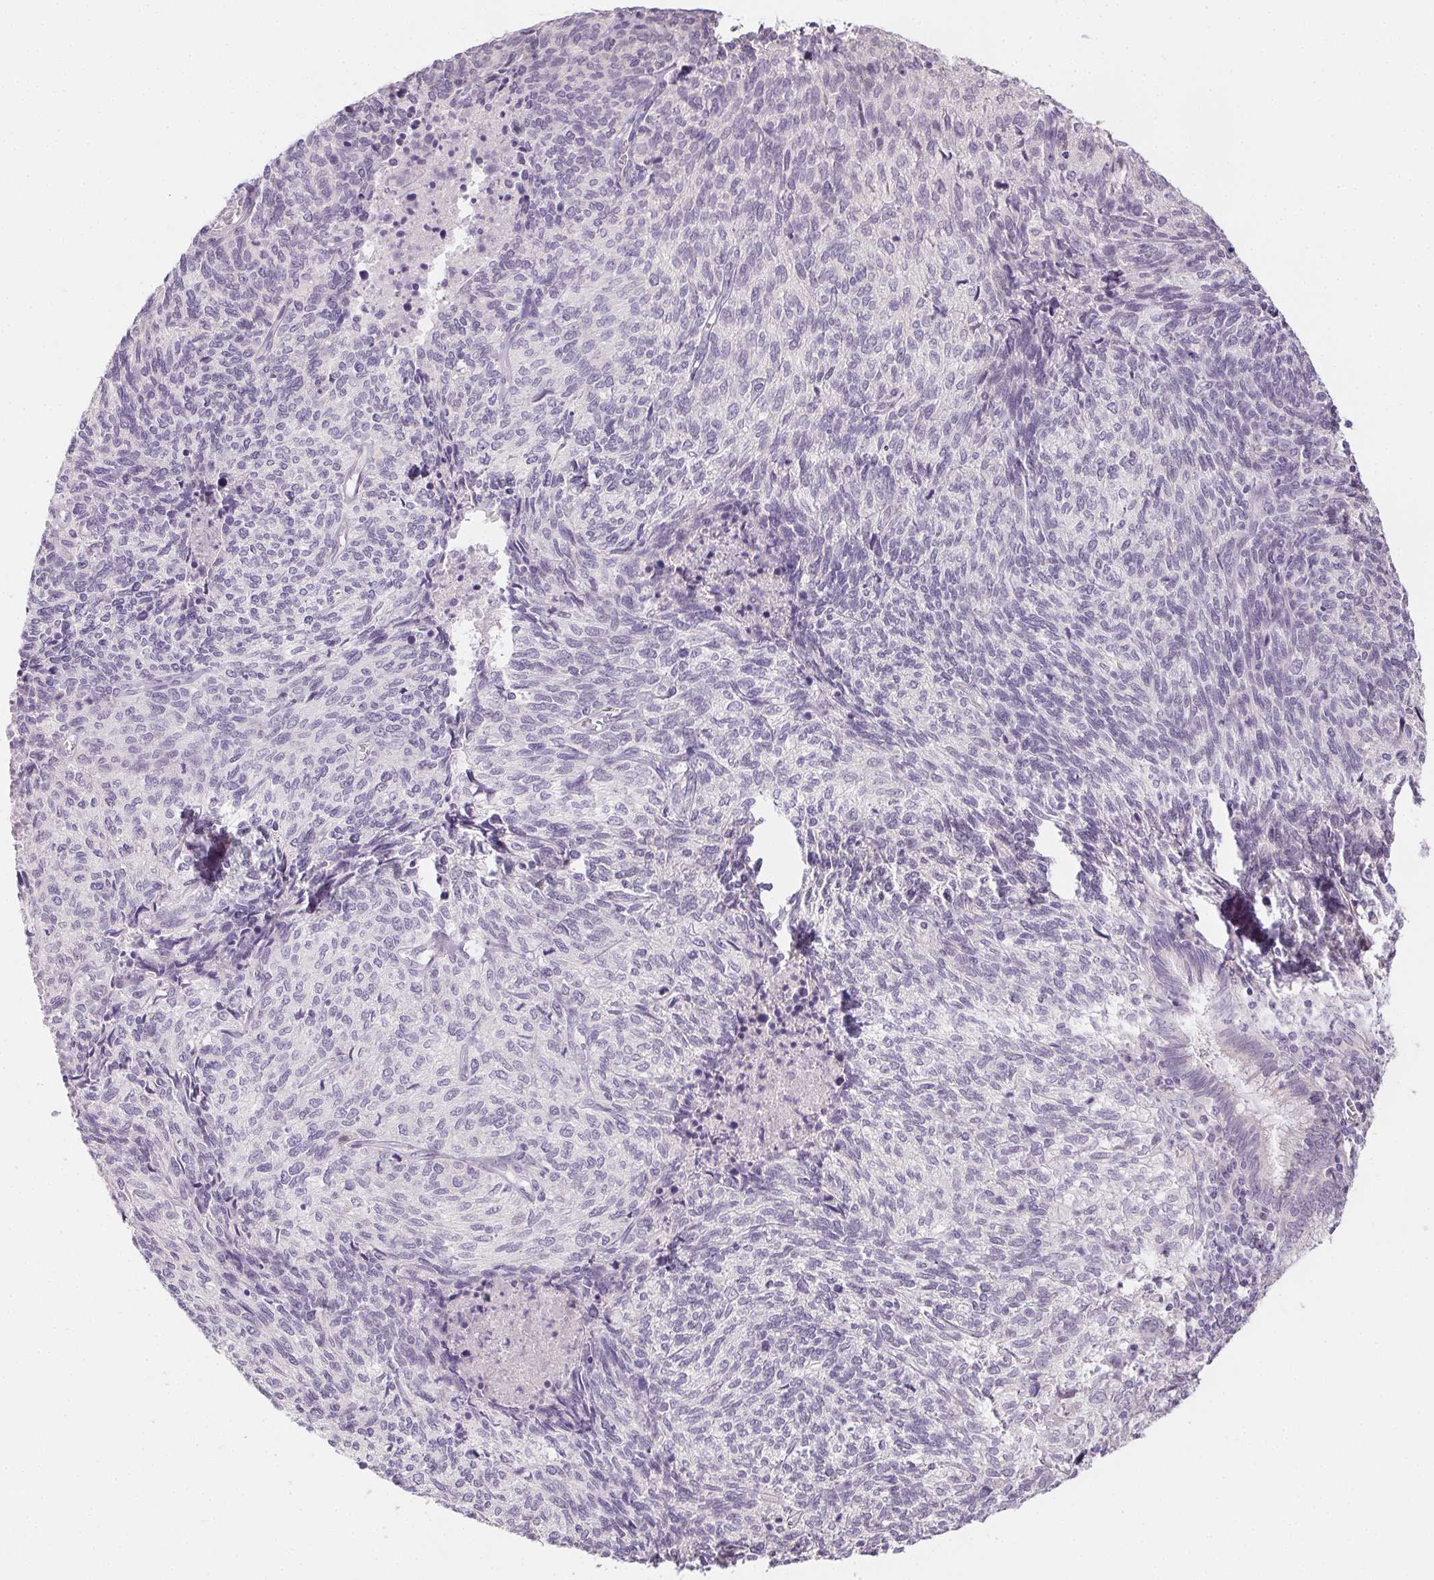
{"staining": {"intensity": "negative", "quantity": "none", "location": "none"}, "tissue": "cervical cancer", "cell_type": "Tumor cells", "image_type": "cancer", "snomed": [{"axis": "morphology", "description": "Squamous cell carcinoma, NOS"}, {"axis": "topography", "description": "Cervix"}], "caption": "Tumor cells show no significant staining in cervical cancer.", "gene": "CTCFL", "patient": {"sex": "female", "age": 45}}